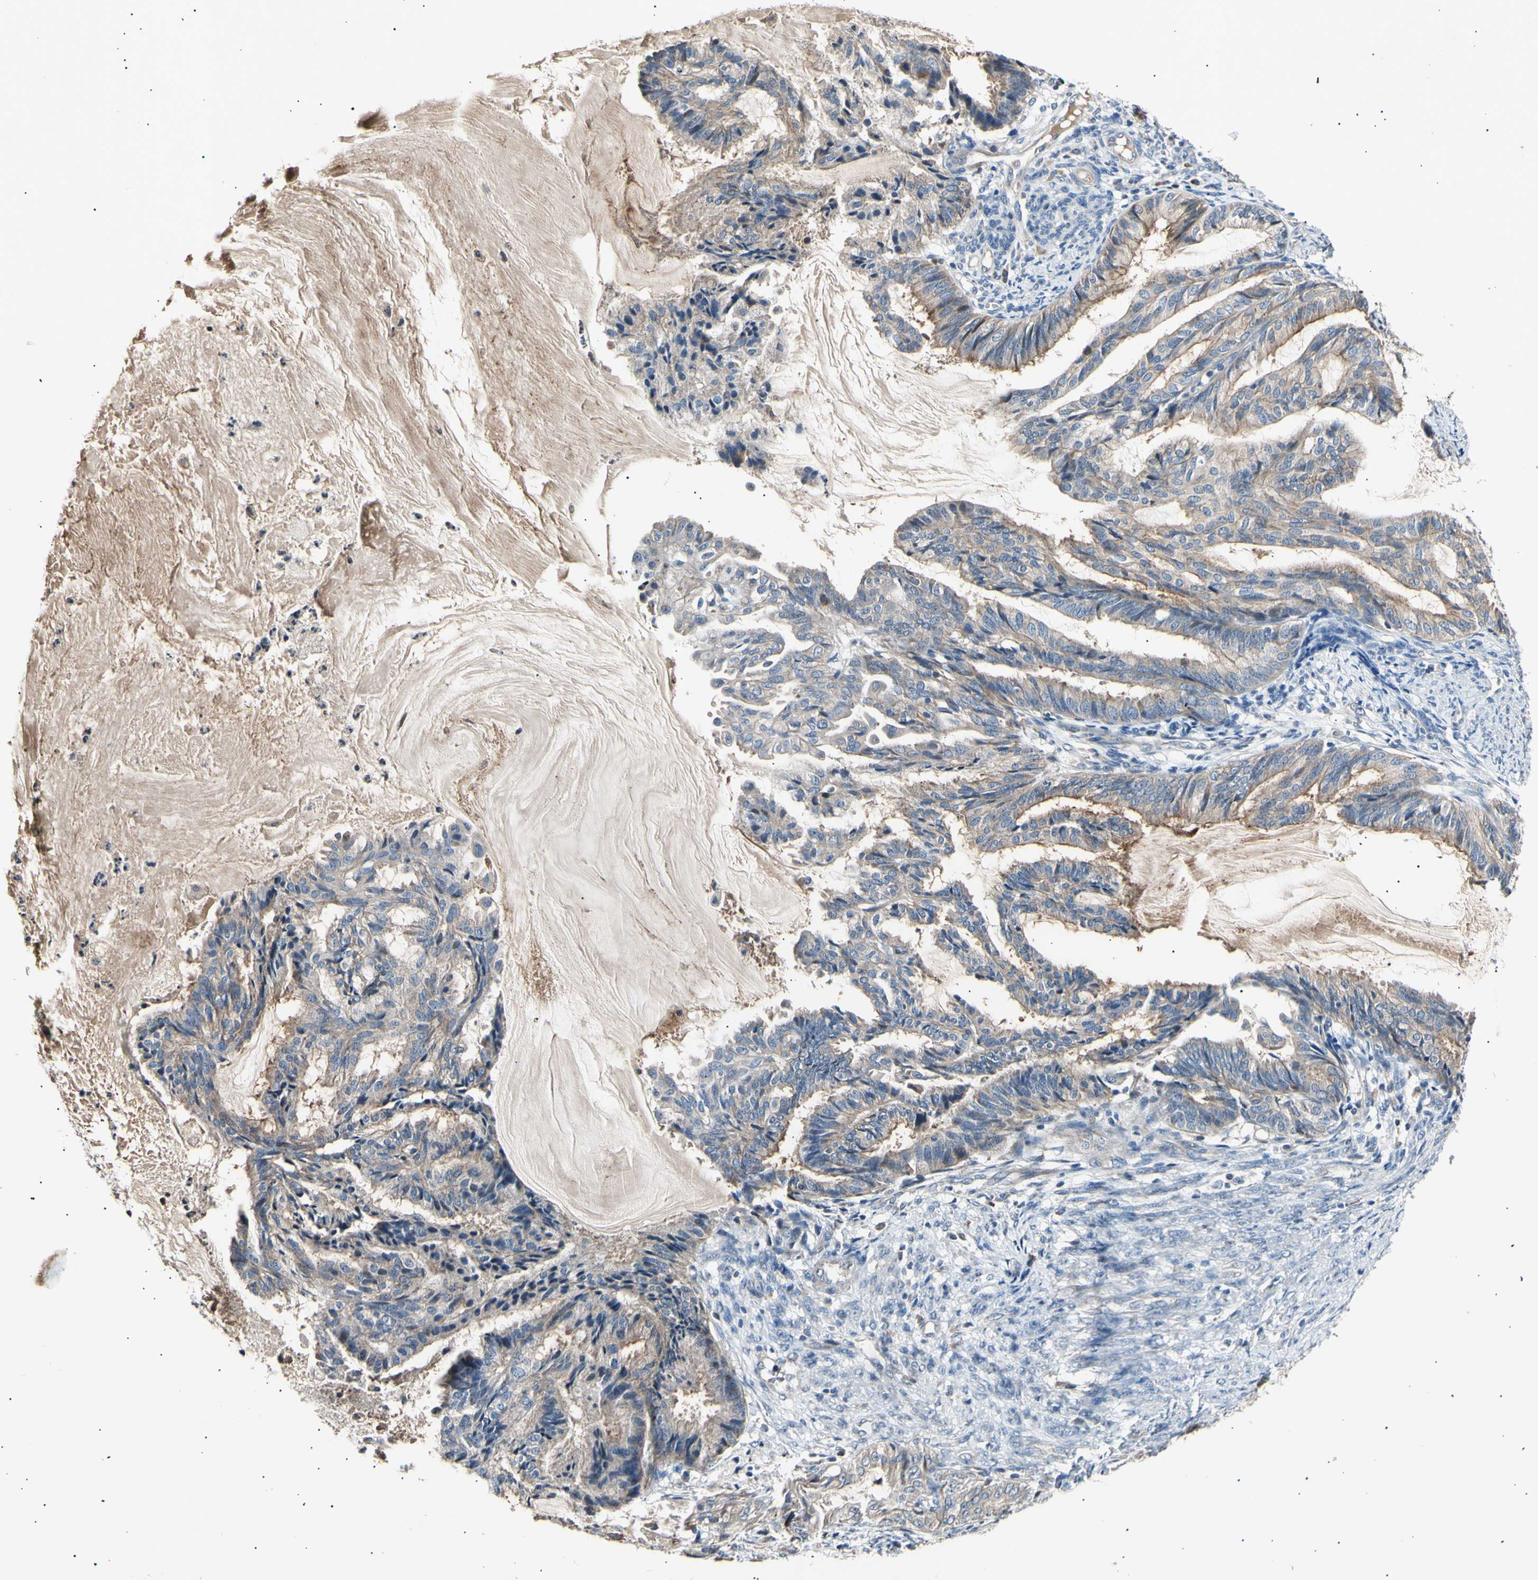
{"staining": {"intensity": "moderate", "quantity": ">75%", "location": "cytoplasmic/membranous"}, "tissue": "endometrial cancer", "cell_type": "Tumor cells", "image_type": "cancer", "snomed": [{"axis": "morphology", "description": "Adenocarcinoma, NOS"}, {"axis": "topography", "description": "Endometrium"}], "caption": "Protein analysis of endometrial cancer (adenocarcinoma) tissue demonstrates moderate cytoplasmic/membranous staining in about >75% of tumor cells.", "gene": "ITGA6", "patient": {"sex": "female", "age": 86}}